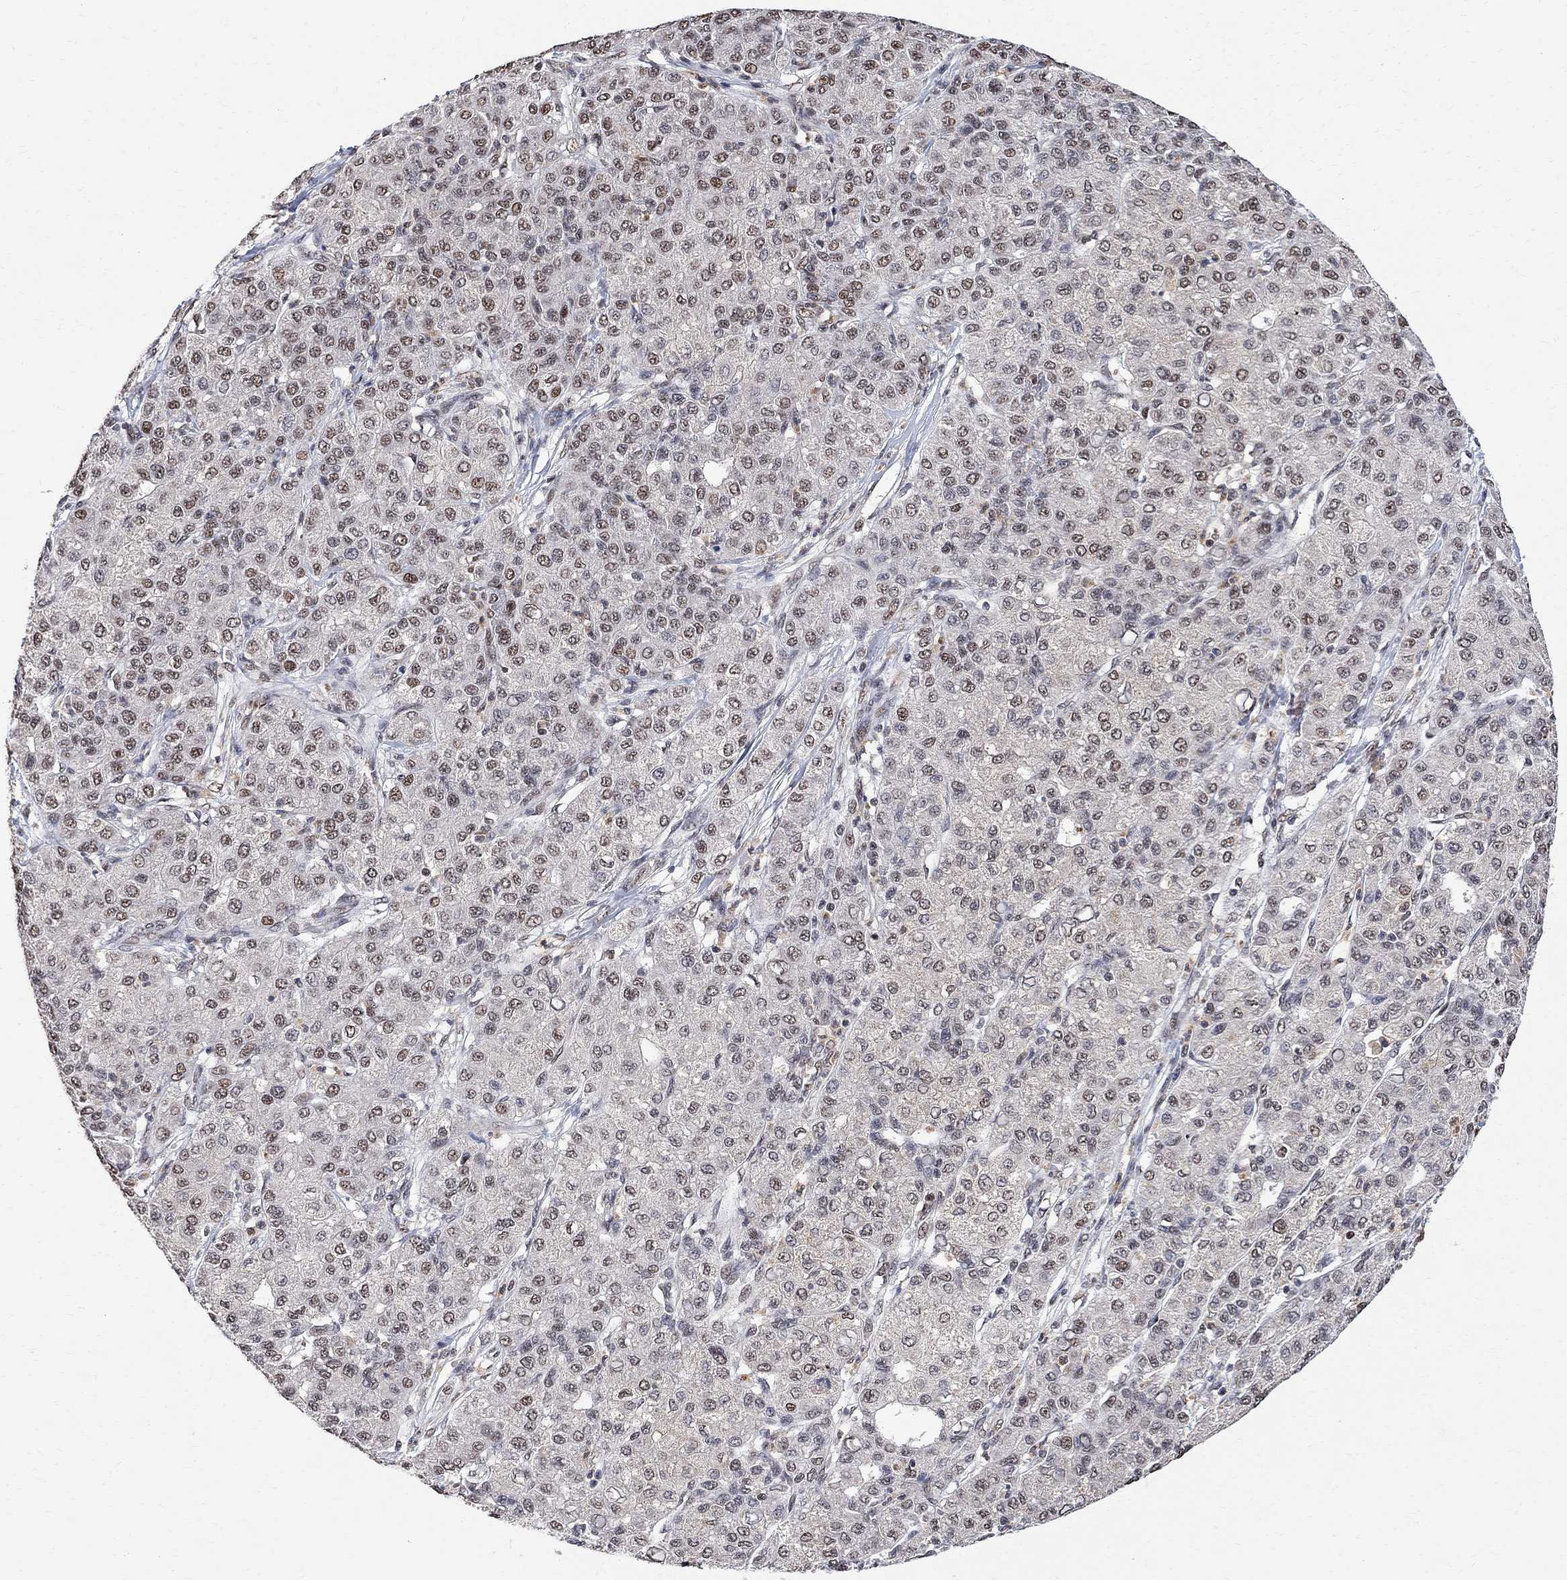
{"staining": {"intensity": "moderate", "quantity": "<25%", "location": "nuclear"}, "tissue": "liver cancer", "cell_type": "Tumor cells", "image_type": "cancer", "snomed": [{"axis": "morphology", "description": "Carcinoma, Hepatocellular, NOS"}, {"axis": "topography", "description": "Liver"}], "caption": "Liver hepatocellular carcinoma was stained to show a protein in brown. There is low levels of moderate nuclear expression in approximately <25% of tumor cells.", "gene": "E4F1", "patient": {"sex": "male", "age": 65}}